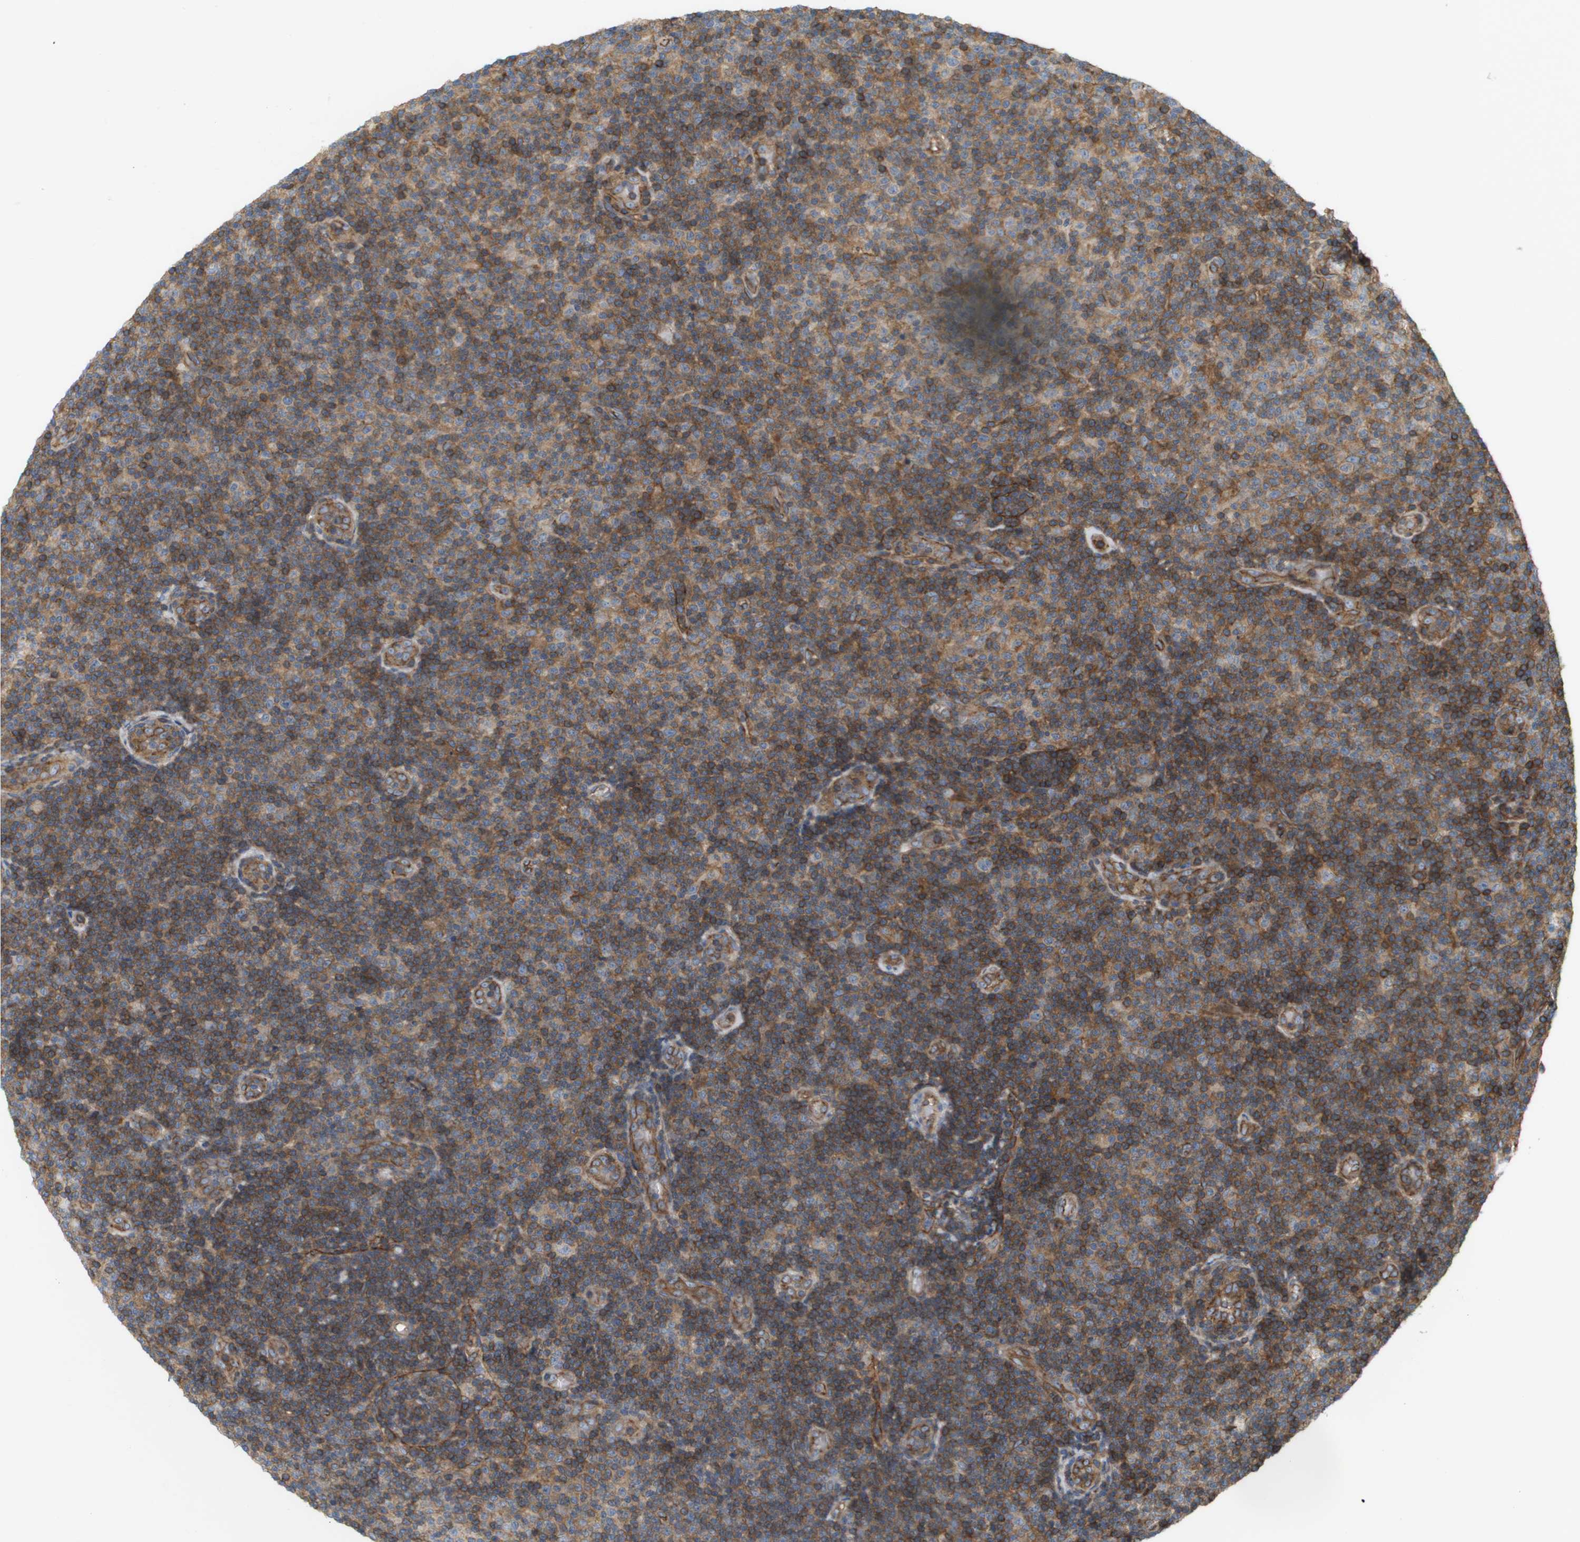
{"staining": {"intensity": "weak", "quantity": ">75%", "location": "cytoplasmic/membranous"}, "tissue": "lymphoma", "cell_type": "Tumor cells", "image_type": "cancer", "snomed": [{"axis": "morphology", "description": "Malignant lymphoma, non-Hodgkin's type, Low grade"}, {"axis": "topography", "description": "Lymph node"}], "caption": "Immunohistochemical staining of human lymphoma displays weak cytoplasmic/membranous protein staining in approximately >75% of tumor cells.", "gene": "SGMS2", "patient": {"sex": "male", "age": 83}}